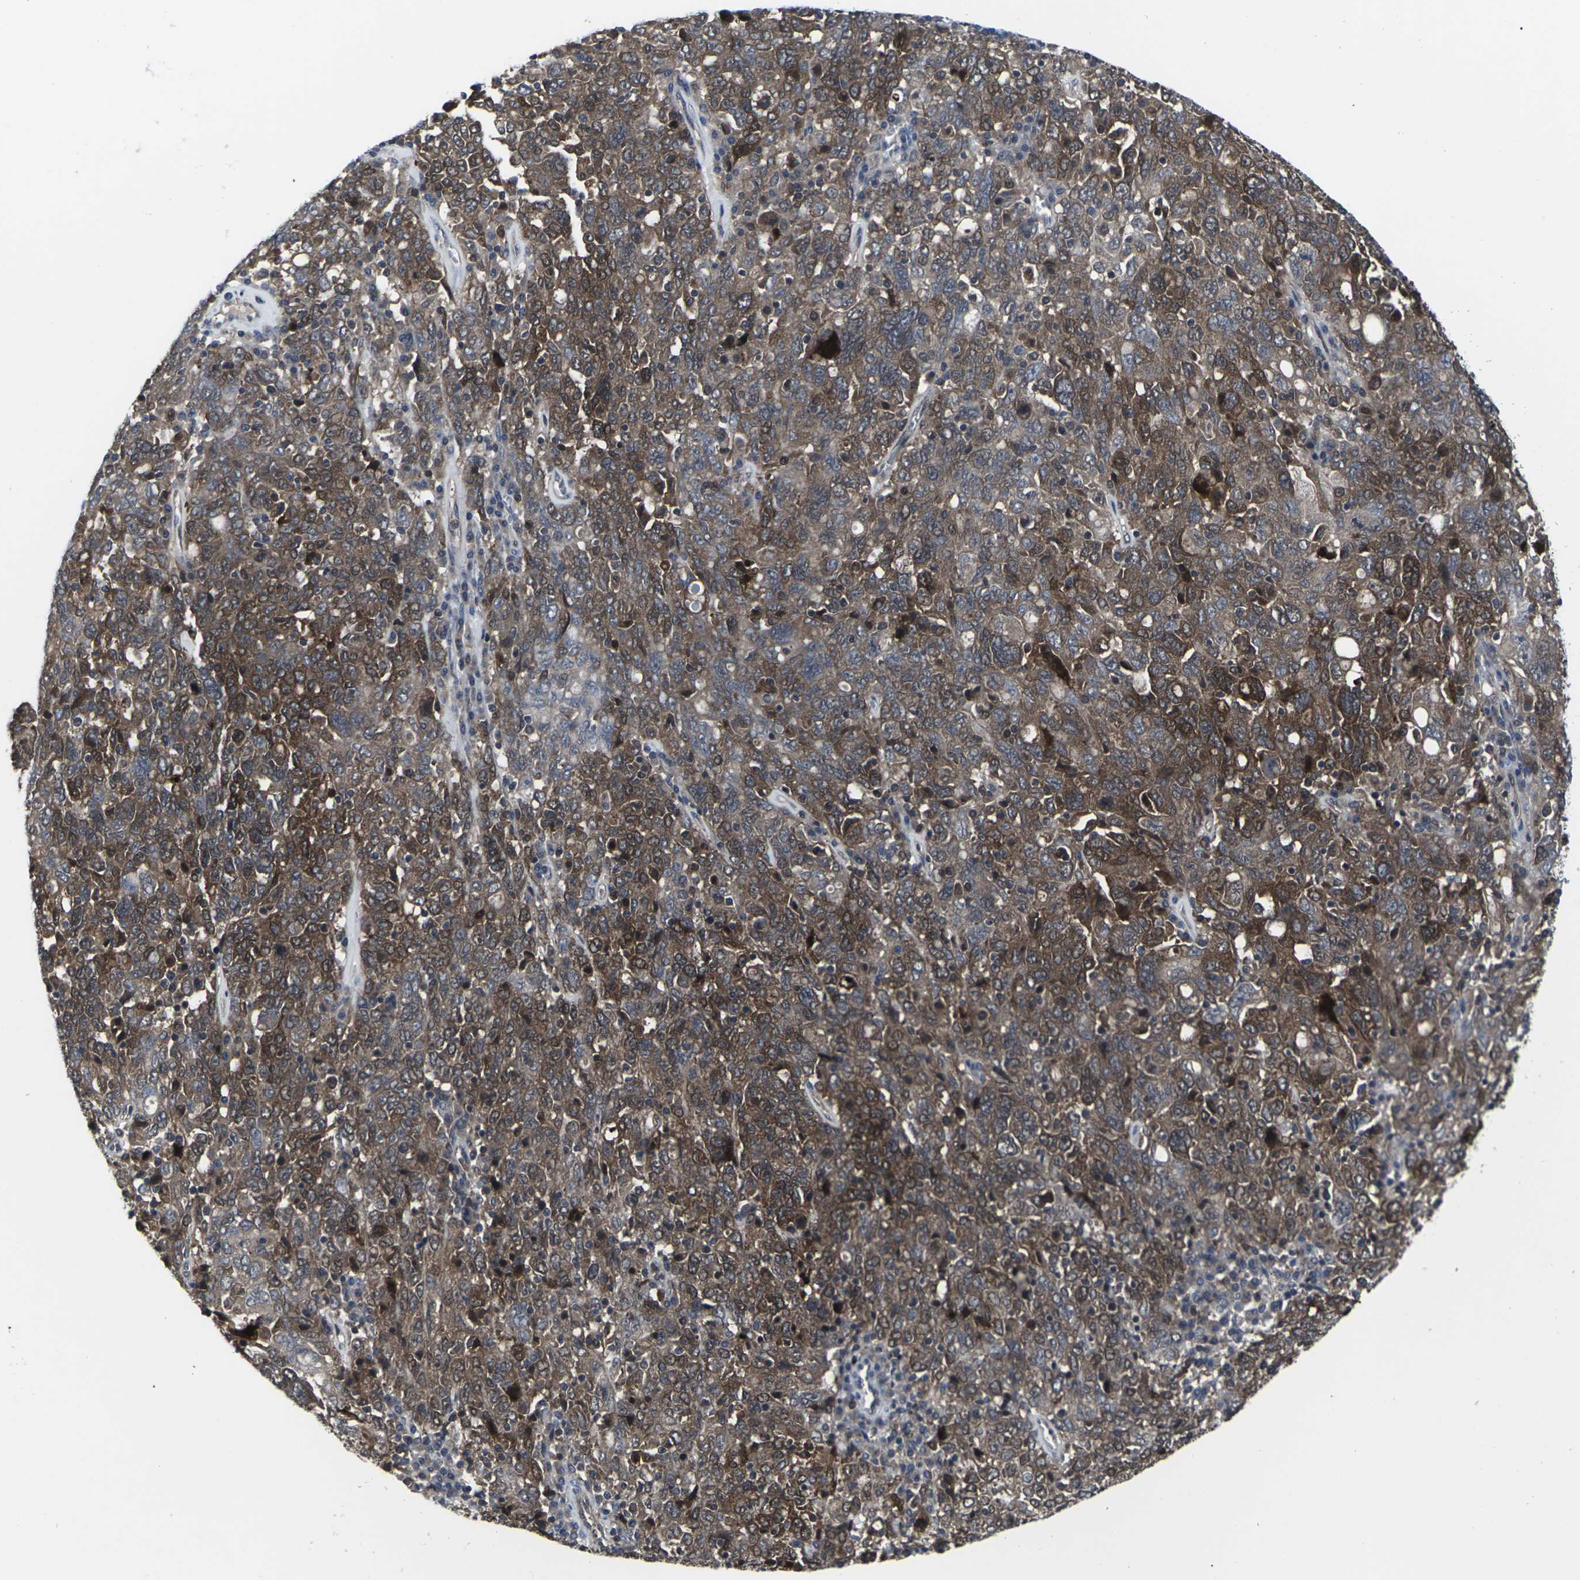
{"staining": {"intensity": "strong", "quantity": ">75%", "location": "cytoplasmic/membranous"}, "tissue": "ovarian cancer", "cell_type": "Tumor cells", "image_type": "cancer", "snomed": [{"axis": "morphology", "description": "Carcinoma, endometroid"}, {"axis": "topography", "description": "Ovary"}], "caption": "Immunohistochemical staining of ovarian cancer demonstrates high levels of strong cytoplasmic/membranous positivity in approximately >75% of tumor cells.", "gene": "HPRT1", "patient": {"sex": "female", "age": 62}}